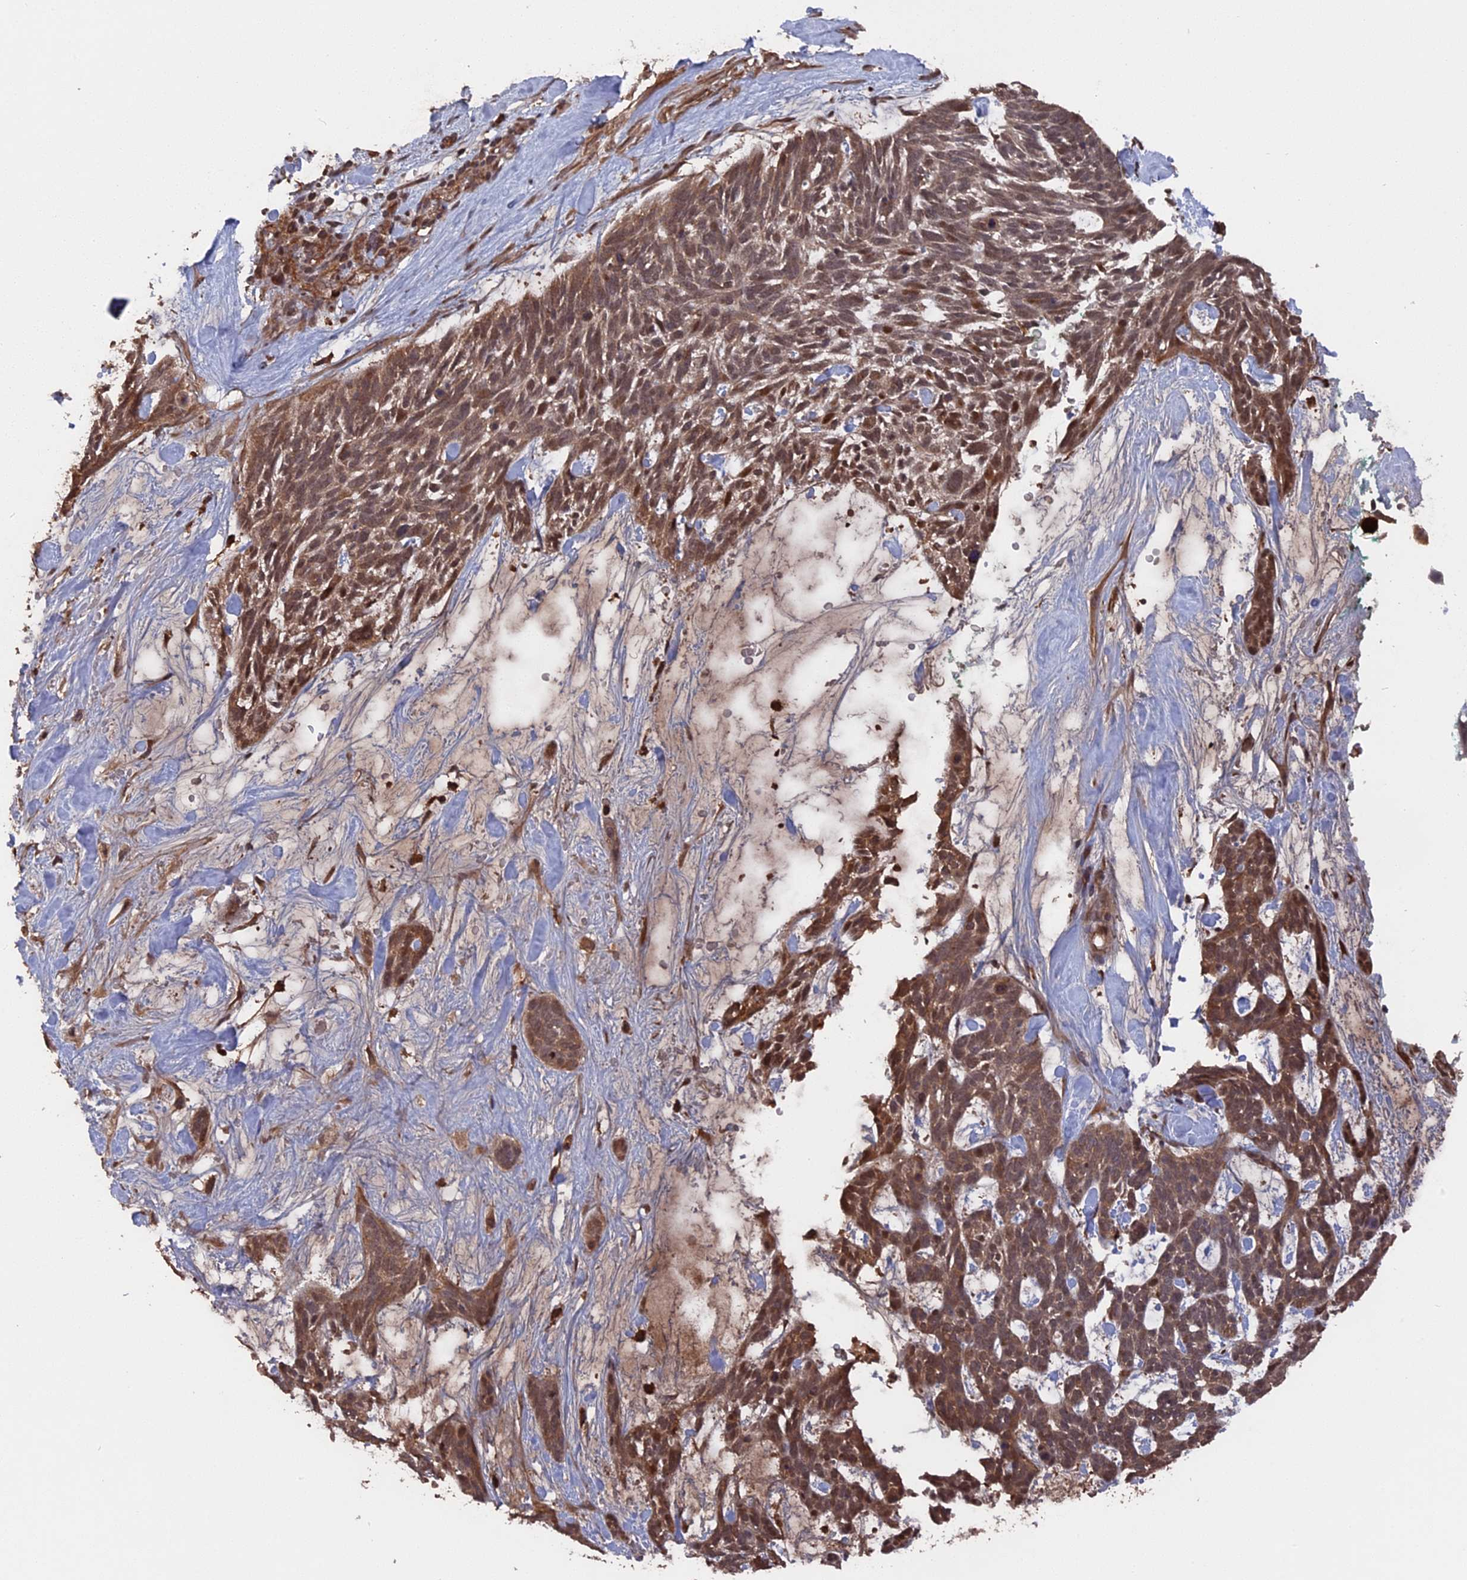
{"staining": {"intensity": "moderate", "quantity": ">75%", "location": "cytoplasmic/membranous,nuclear"}, "tissue": "skin cancer", "cell_type": "Tumor cells", "image_type": "cancer", "snomed": [{"axis": "morphology", "description": "Basal cell carcinoma"}, {"axis": "topography", "description": "Skin"}], "caption": "Immunohistochemical staining of human skin cancer (basal cell carcinoma) demonstrates medium levels of moderate cytoplasmic/membranous and nuclear staining in approximately >75% of tumor cells.", "gene": "TELO2", "patient": {"sex": "male", "age": 88}}